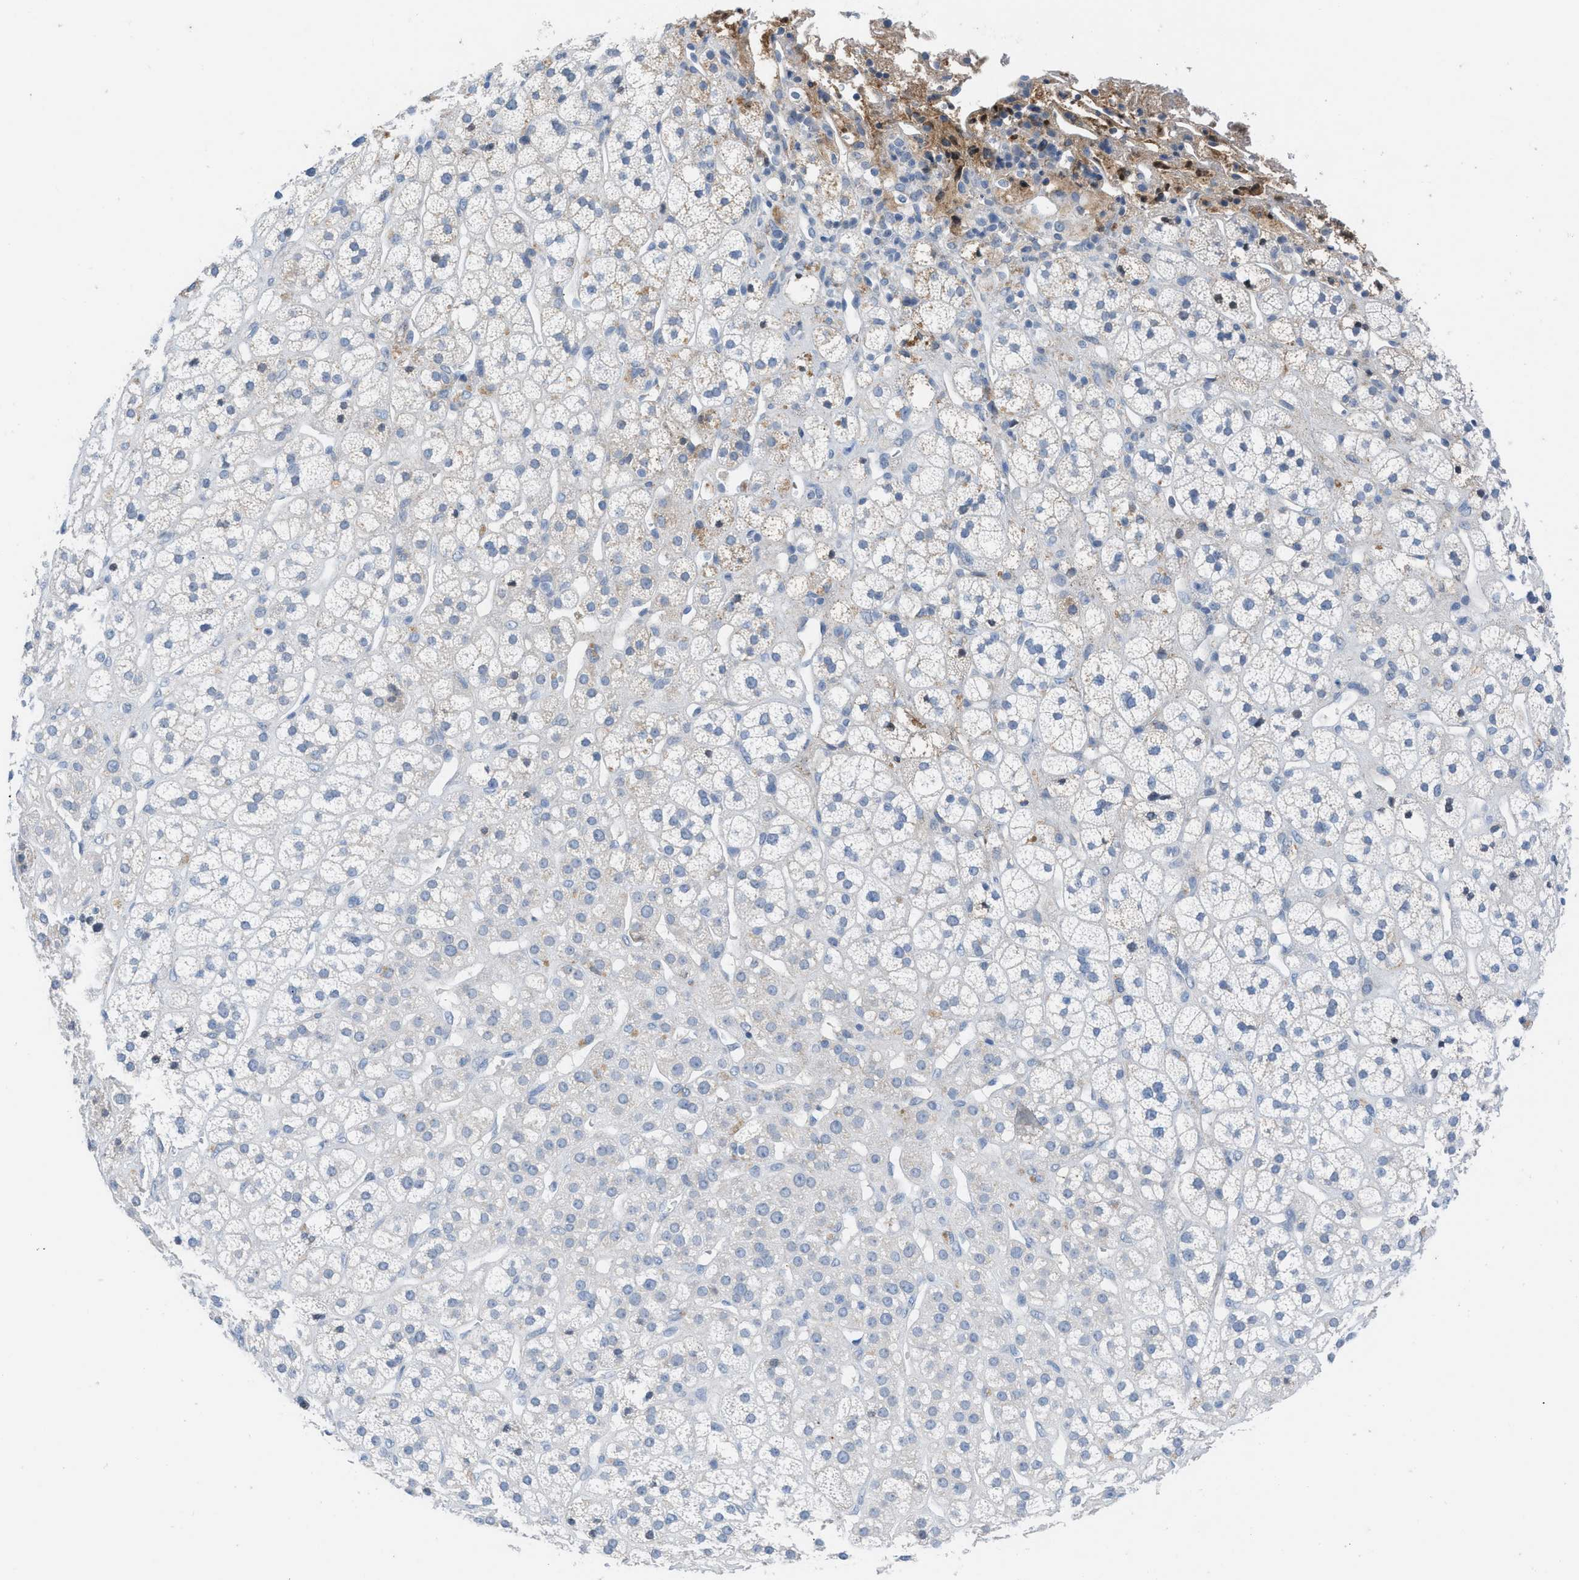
{"staining": {"intensity": "moderate", "quantity": "<25%", "location": "cytoplasmic/membranous"}, "tissue": "adrenal gland", "cell_type": "Glandular cells", "image_type": "normal", "snomed": [{"axis": "morphology", "description": "Normal tissue, NOS"}, {"axis": "topography", "description": "Adrenal gland"}], "caption": "Immunohistochemistry image of unremarkable adrenal gland: adrenal gland stained using IHC shows low levels of moderate protein expression localized specifically in the cytoplasmic/membranous of glandular cells, appearing as a cytoplasmic/membranous brown color.", "gene": "HPX", "patient": {"sex": "male", "age": 56}}